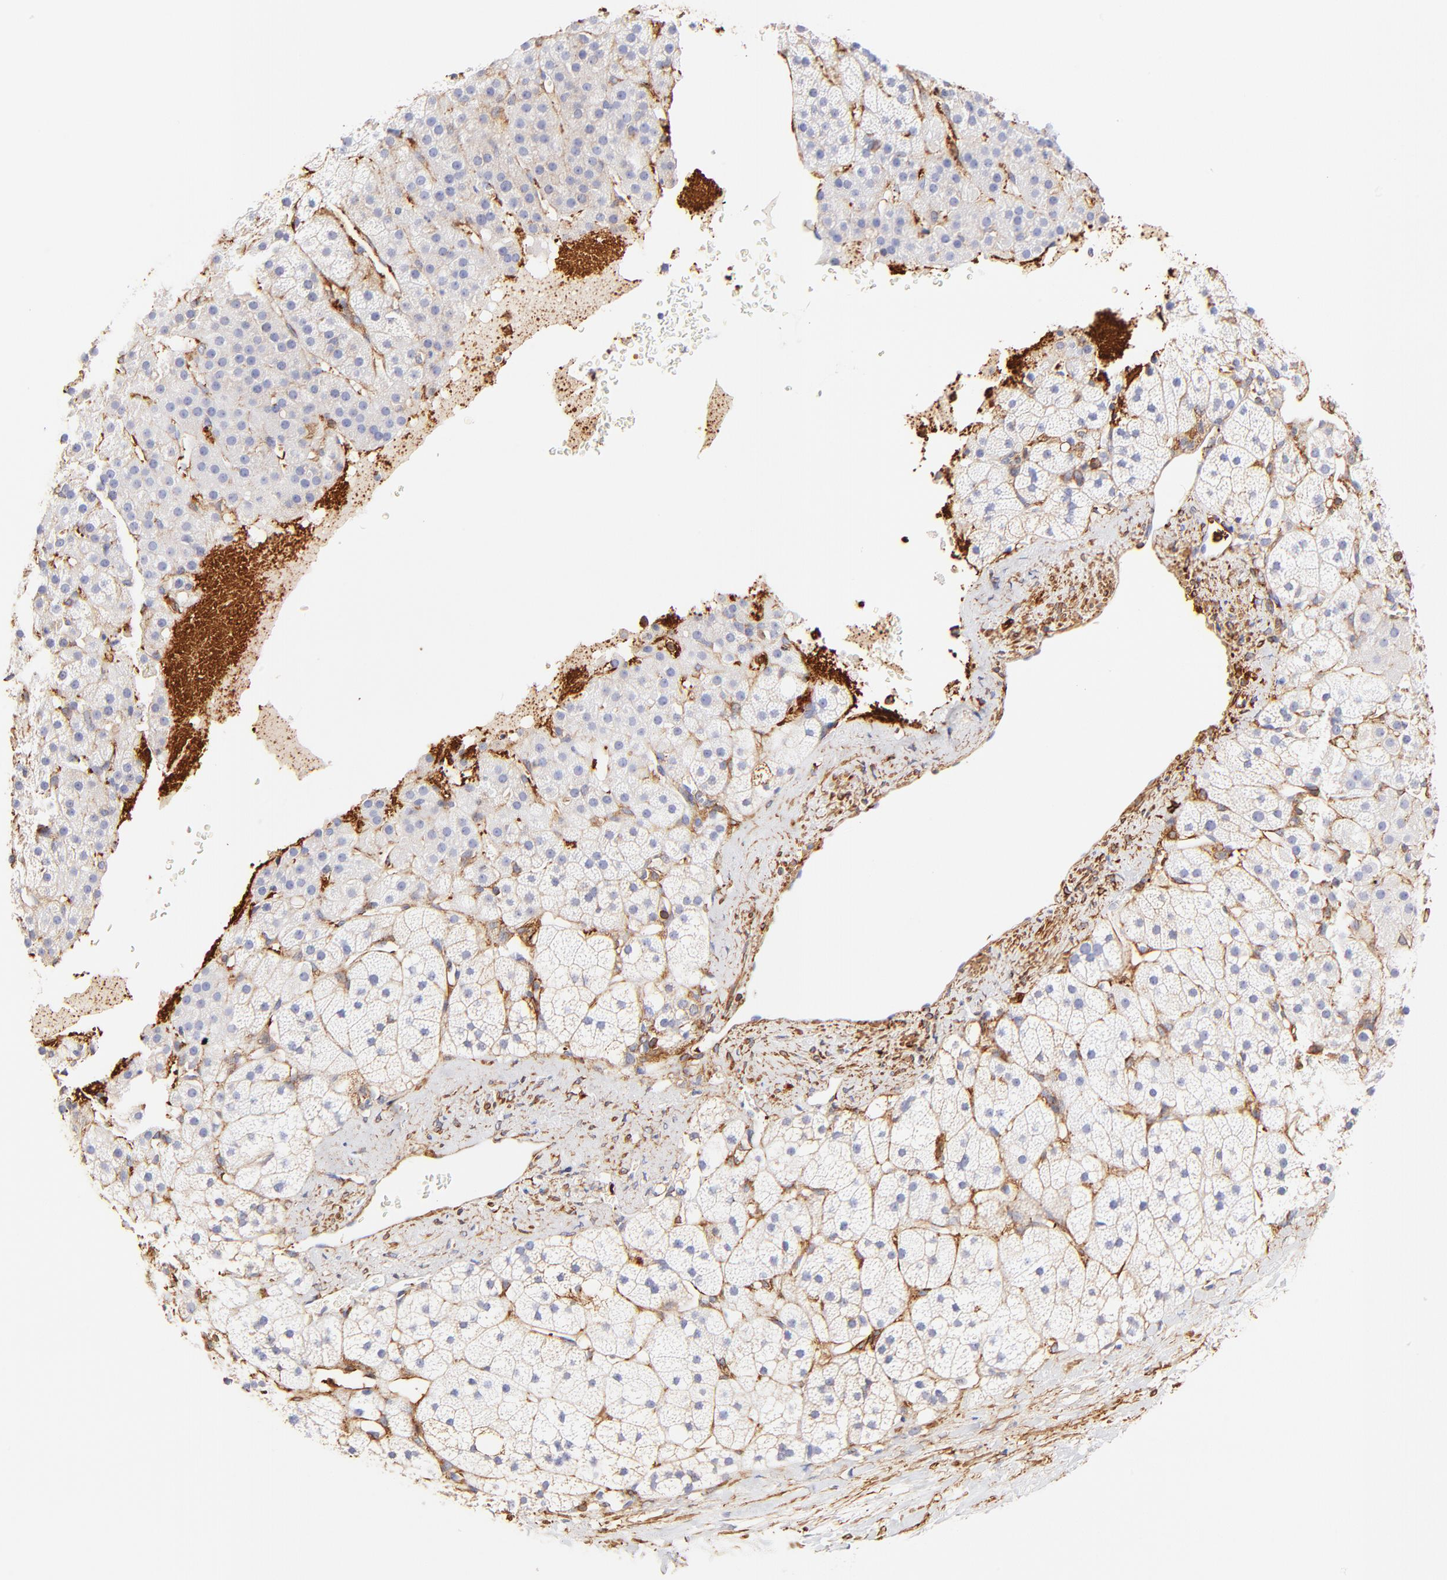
{"staining": {"intensity": "moderate", "quantity": ">75%", "location": "cytoplasmic/membranous"}, "tissue": "adrenal gland", "cell_type": "Glandular cells", "image_type": "normal", "snomed": [{"axis": "morphology", "description": "Normal tissue, NOS"}, {"axis": "topography", "description": "Adrenal gland"}], "caption": "High-magnification brightfield microscopy of benign adrenal gland stained with DAB (3,3'-diaminobenzidine) (brown) and counterstained with hematoxylin (blue). glandular cells exhibit moderate cytoplasmic/membranous expression is identified in approximately>75% of cells.", "gene": "FLNA", "patient": {"sex": "male", "age": 35}}